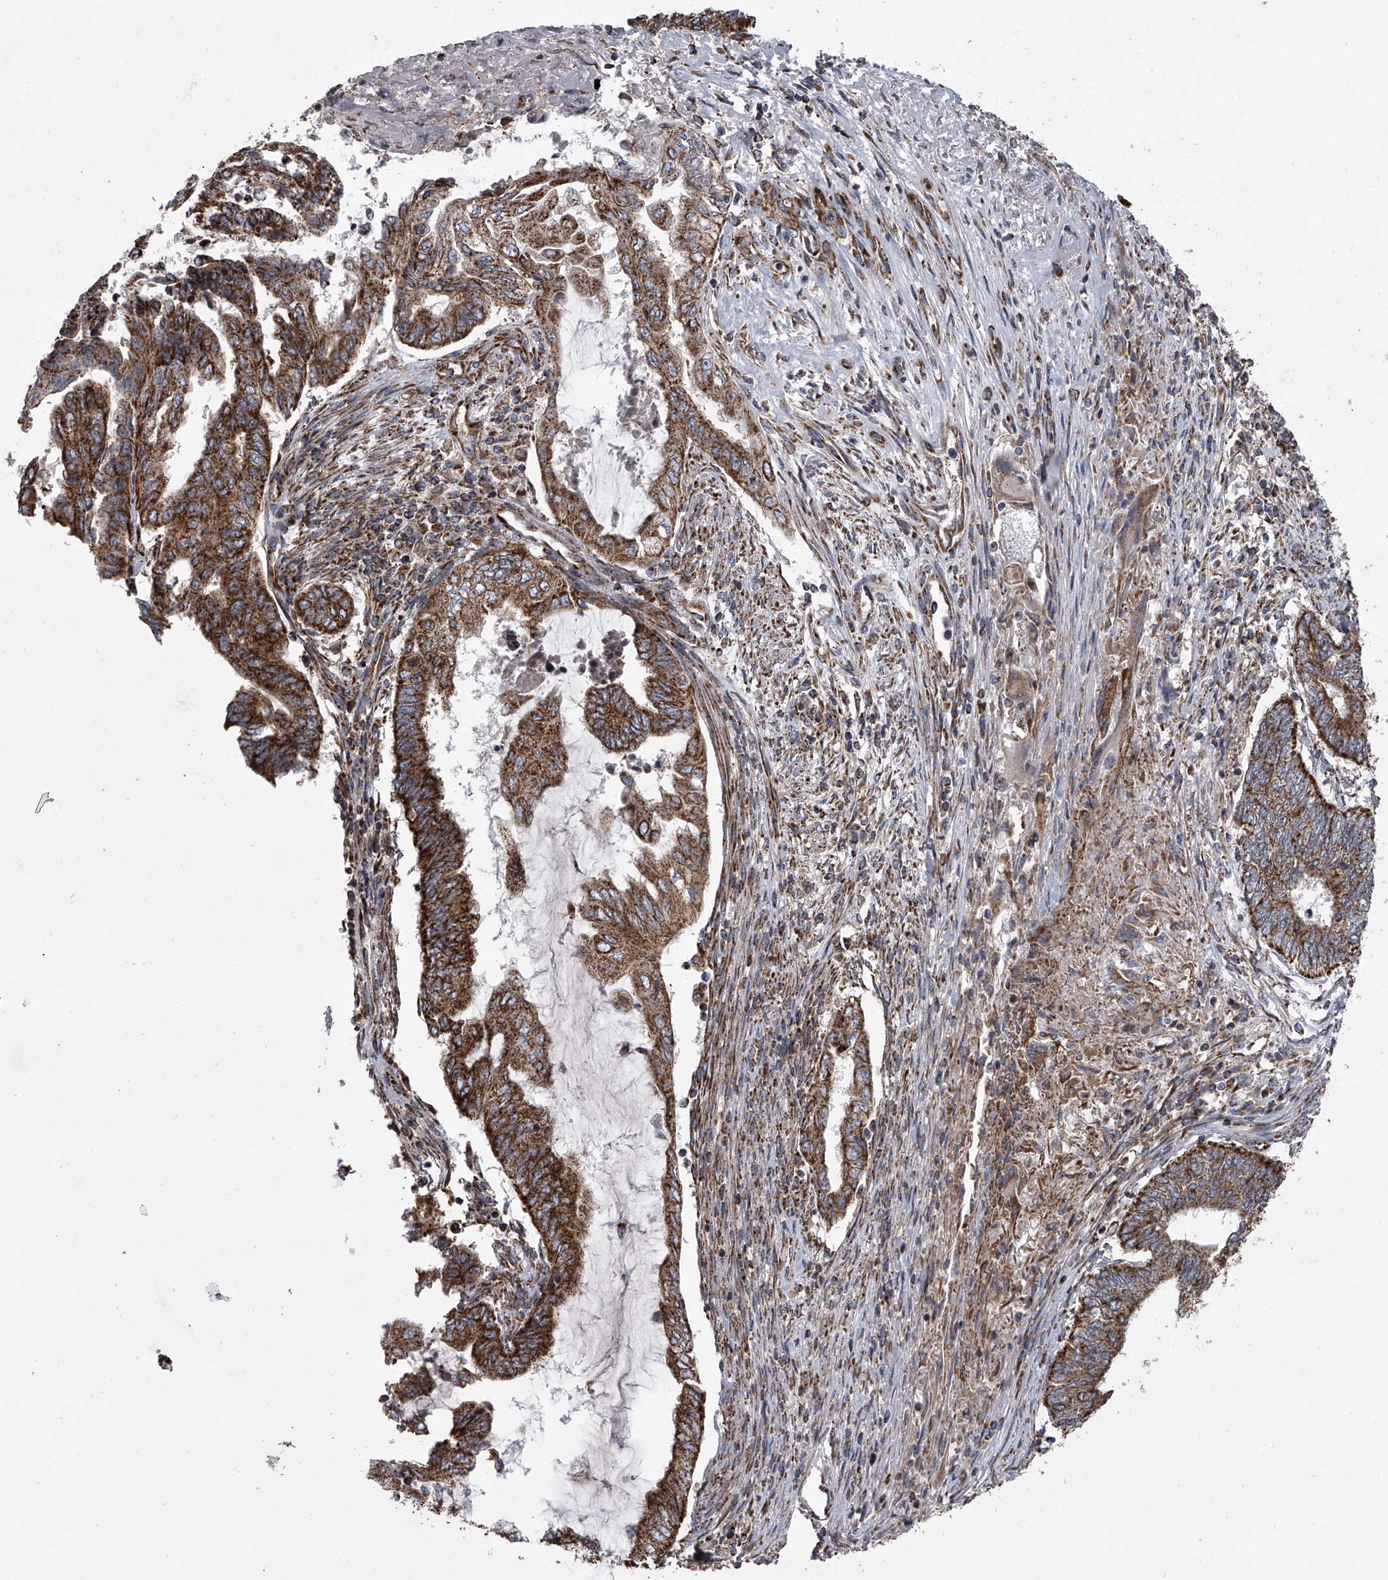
{"staining": {"intensity": "strong", "quantity": ">75%", "location": "cytoplasmic/membranous"}, "tissue": "endometrial cancer", "cell_type": "Tumor cells", "image_type": "cancer", "snomed": [{"axis": "morphology", "description": "Adenocarcinoma, NOS"}, {"axis": "topography", "description": "Uterus"}, {"axis": "topography", "description": "Endometrium"}], "caption": "The immunohistochemical stain shows strong cytoplasmic/membranous expression in tumor cells of endometrial cancer (adenocarcinoma) tissue.", "gene": "ZC3H15", "patient": {"sex": "female", "age": 70}}